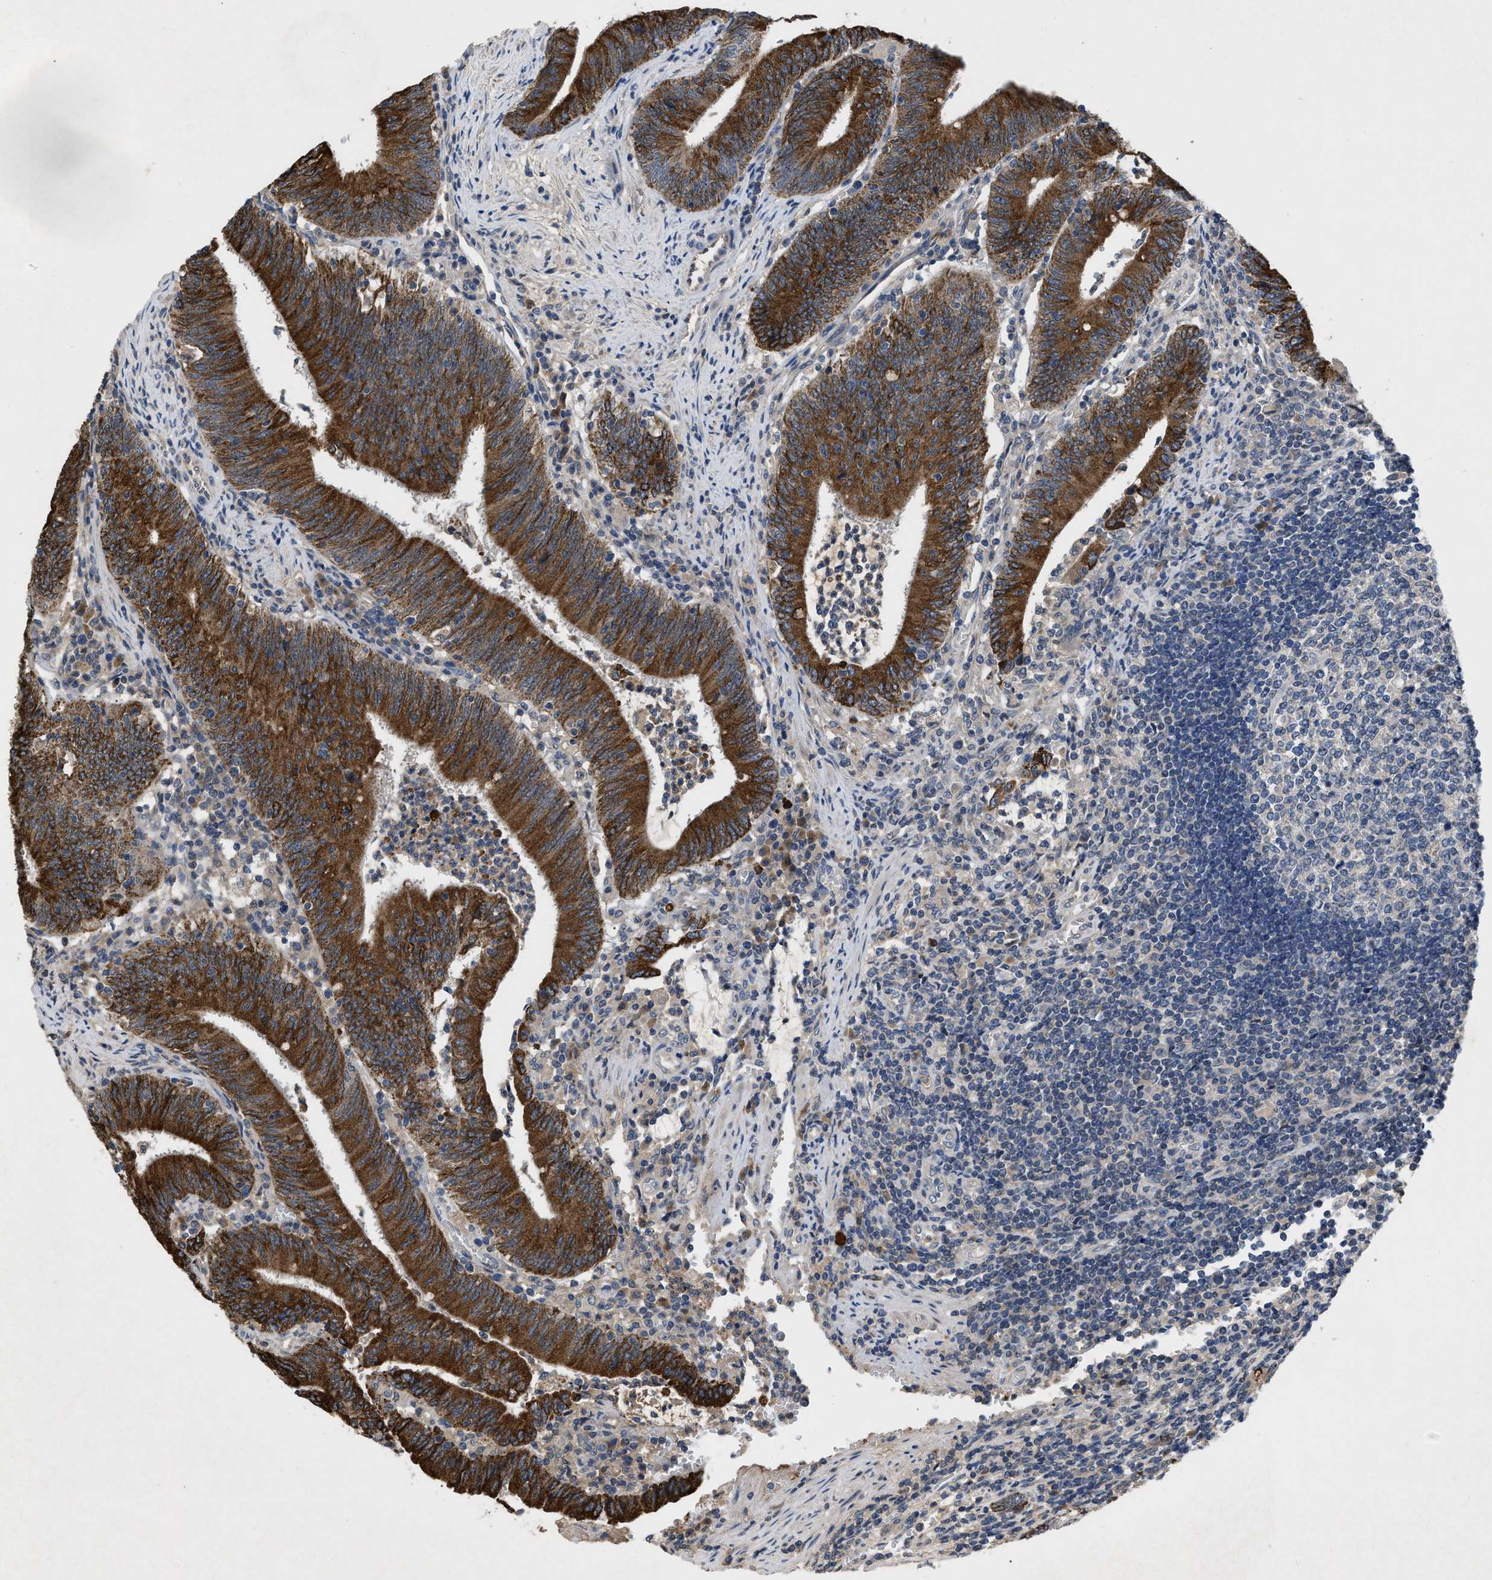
{"staining": {"intensity": "strong", "quantity": ">75%", "location": "cytoplasmic/membranous"}, "tissue": "colorectal cancer", "cell_type": "Tumor cells", "image_type": "cancer", "snomed": [{"axis": "morphology", "description": "Normal tissue, NOS"}, {"axis": "morphology", "description": "Adenocarcinoma, NOS"}, {"axis": "topography", "description": "Rectum"}], "caption": "Protein analysis of adenocarcinoma (colorectal) tissue reveals strong cytoplasmic/membranous positivity in approximately >75% of tumor cells.", "gene": "VPS4A", "patient": {"sex": "female", "age": 66}}